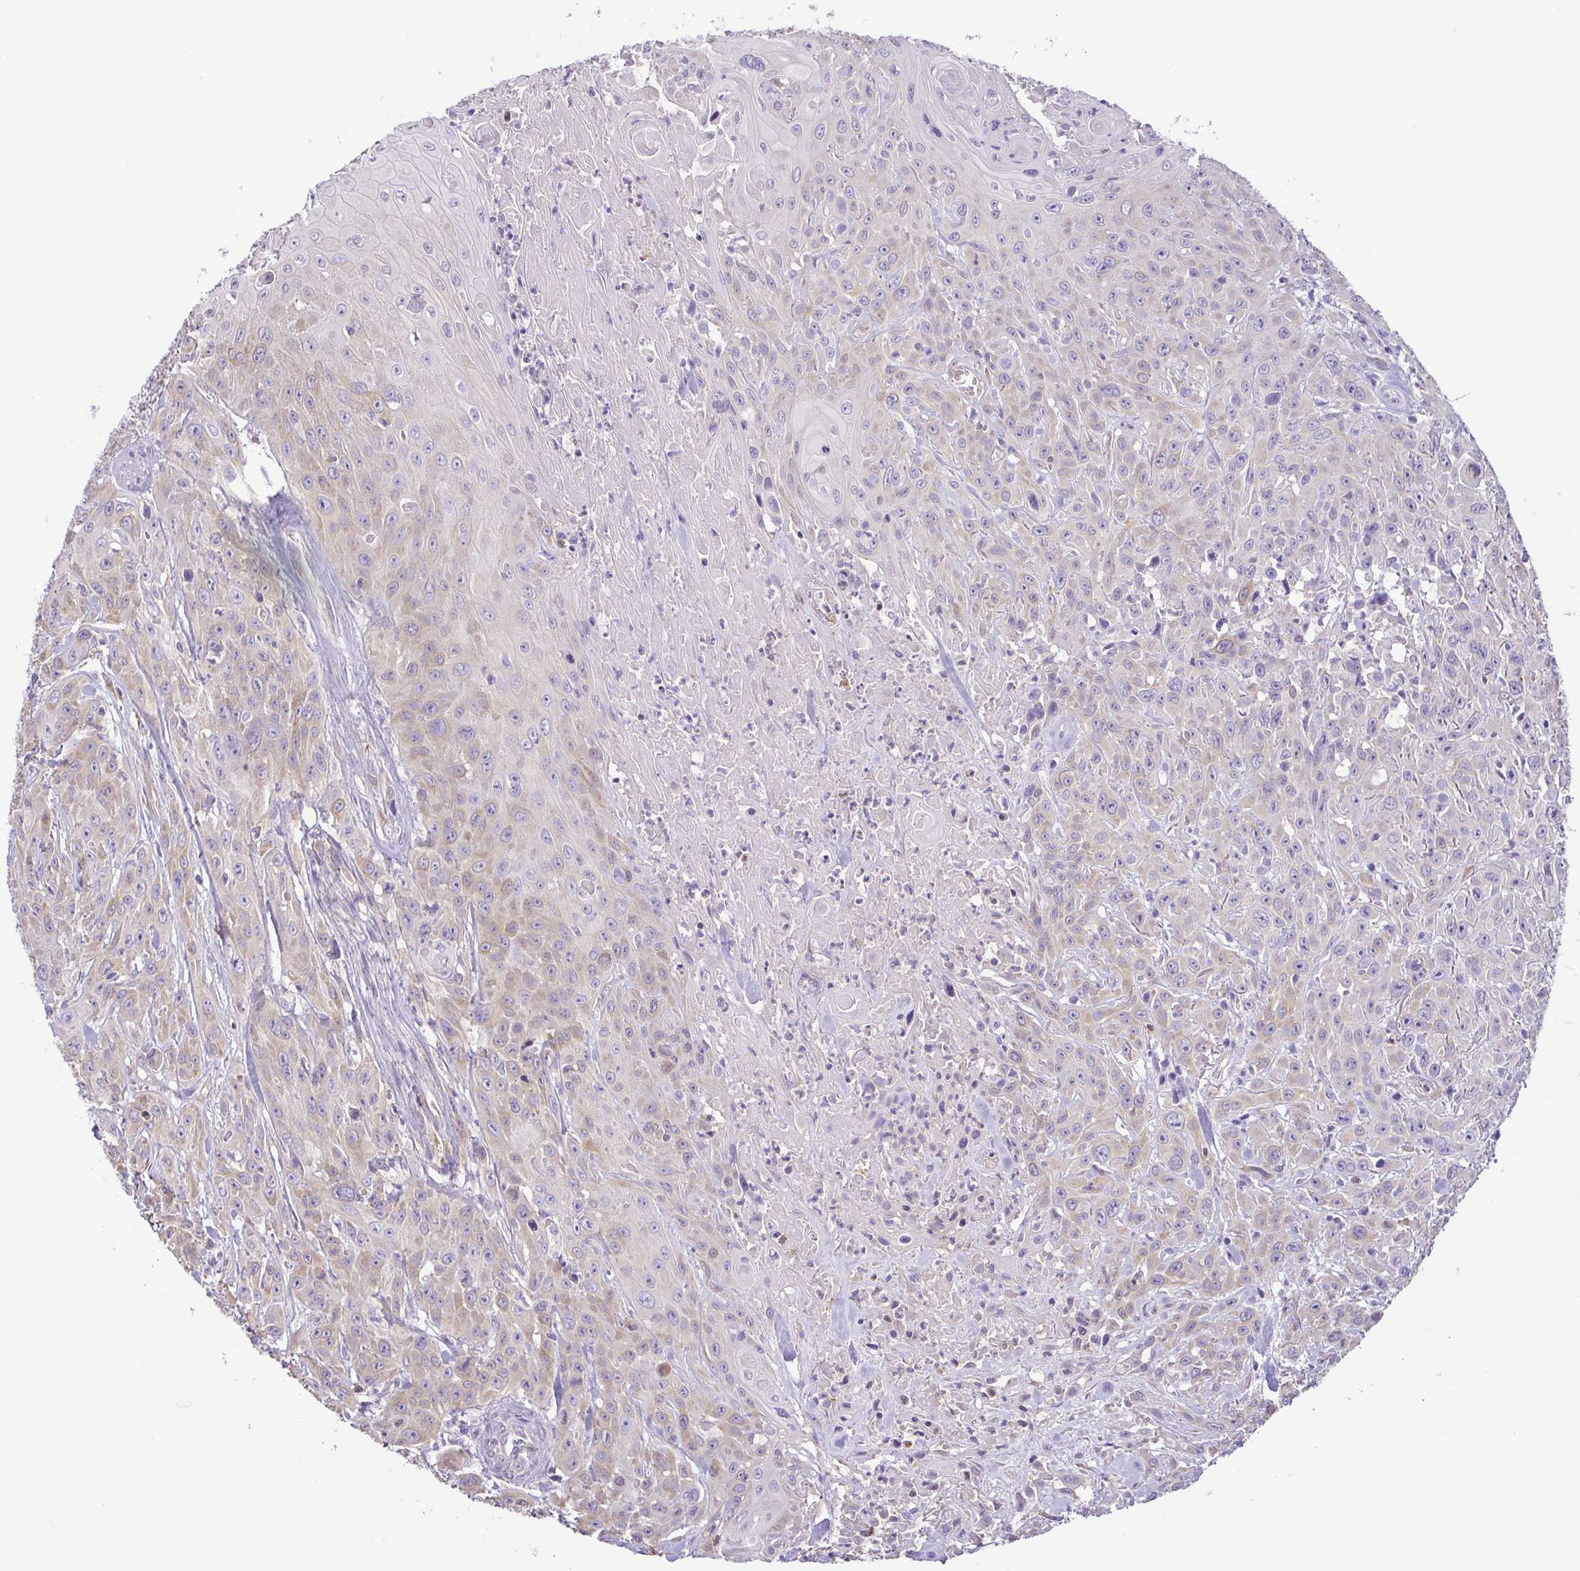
{"staining": {"intensity": "weak", "quantity": "<25%", "location": "cytoplasmic/membranous"}, "tissue": "head and neck cancer", "cell_type": "Tumor cells", "image_type": "cancer", "snomed": [{"axis": "morphology", "description": "Squamous cell carcinoma, NOS"}, {"axis": "topography", "description": "Skin"}, {"axis": "topography", "description": "Head-Neck"}], "caption": "Immunohistochemical staining of head and neck cancer (squamous cell carcinoma) shows no significant expression in tumor cells. (Stains: DAB IHC with hematoxylin counter stain, Microscopy: brightfield microscopy at high magnification).", "gene": "MYL10", "patient": {"sex": "male", "age": 80}}